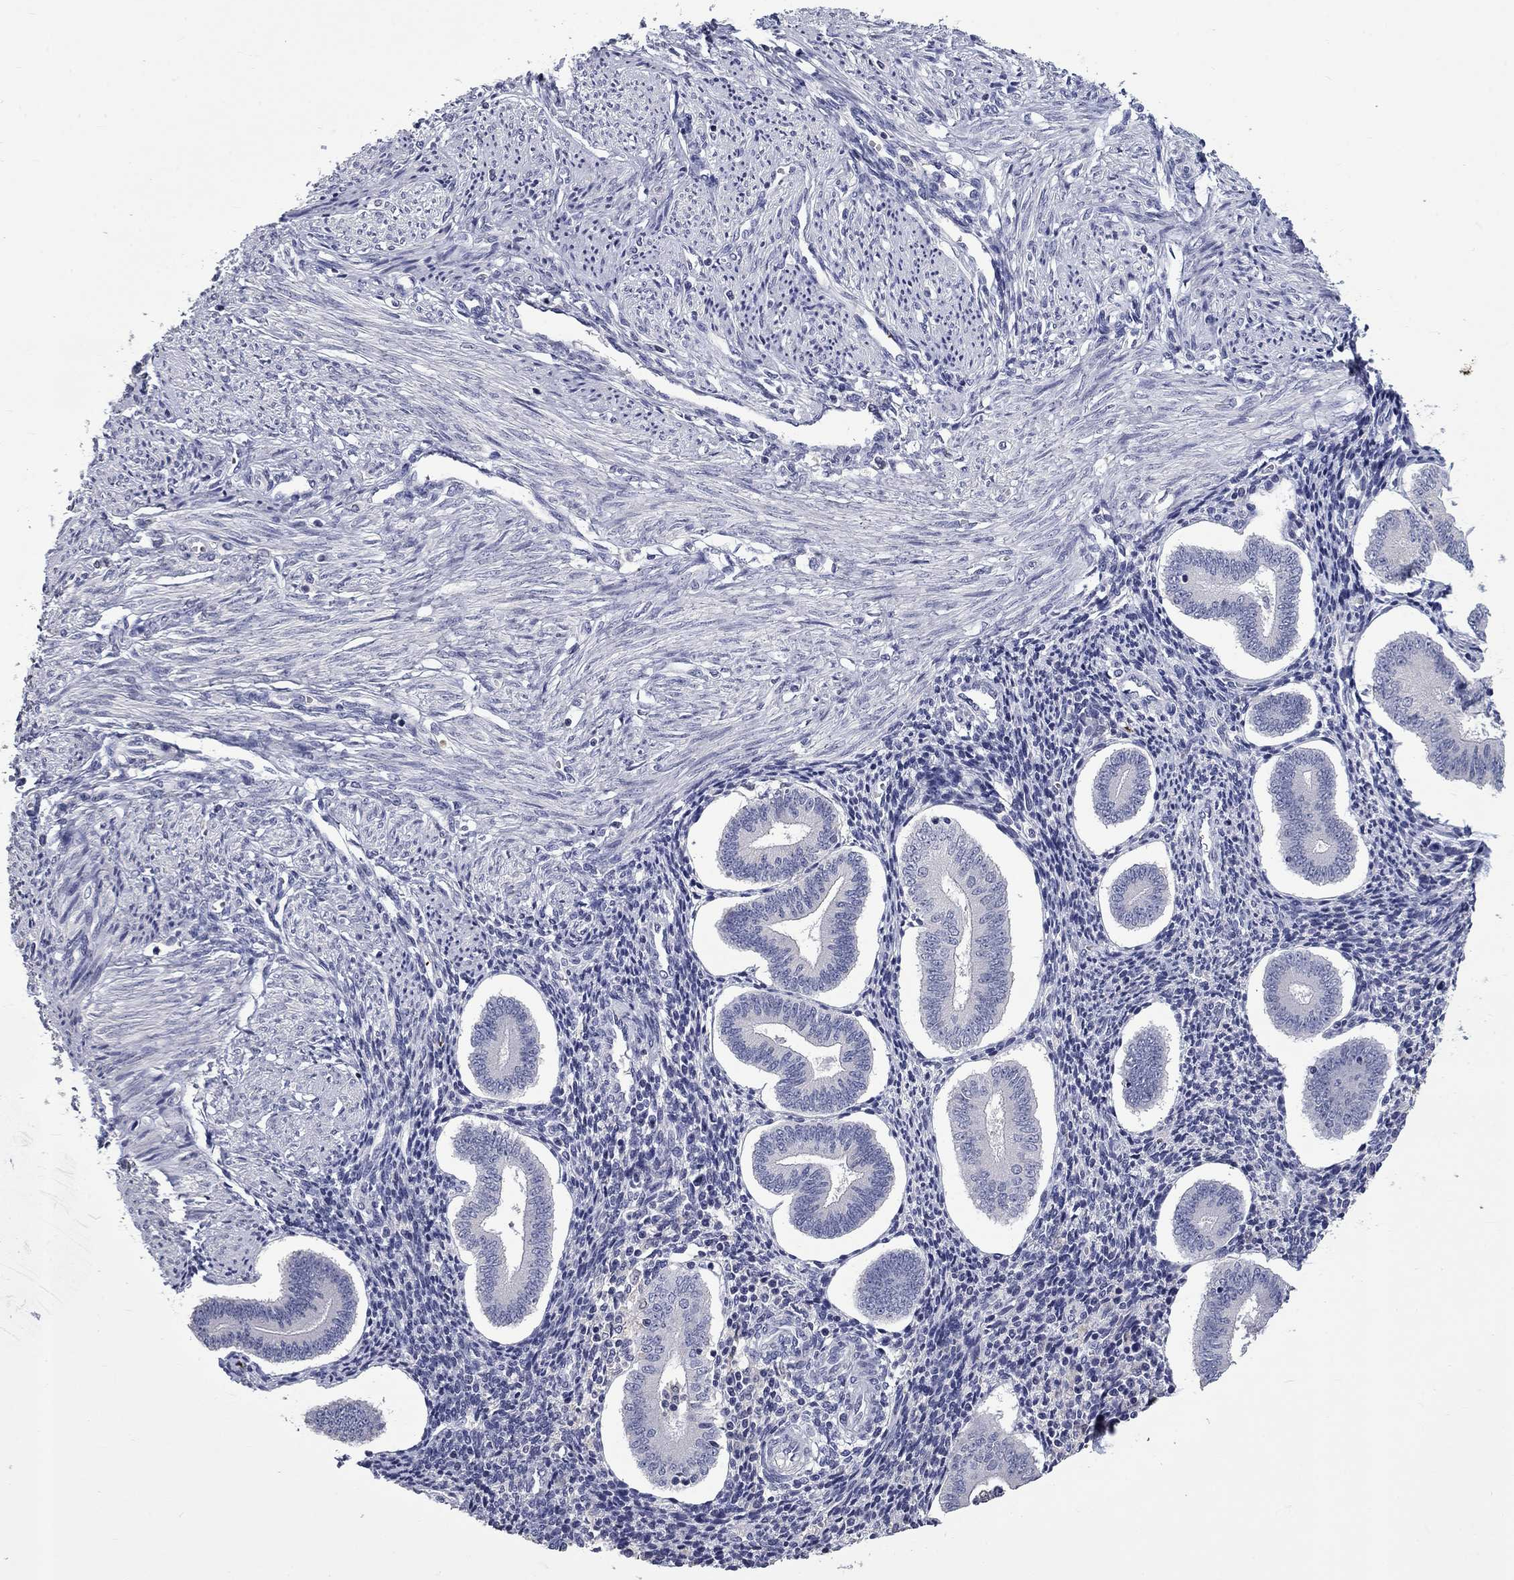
{"staining": {"intensity": "negative", "quantity": "none", "location": "none"}, "tissue": "endometrium", "cell_type": "Cells in endometrial stroma", "image_type": "normal", "snomed": [{"axis": "morphology", "description": "Normal tissue, NOS"}, {"axis": "topography", "description": "Endometrium"}], "caption": "Immunohistochemical staining of normal endometrium displays no significant positivity in cells in endometrial stroma. (Stains: DAB immunohistochemistry with hematoxylin counter stain, Microscopy: brightfield microscopy at high magnification).", "gene": "PLEK", "patient": {"sex": "female", "age": 40}}